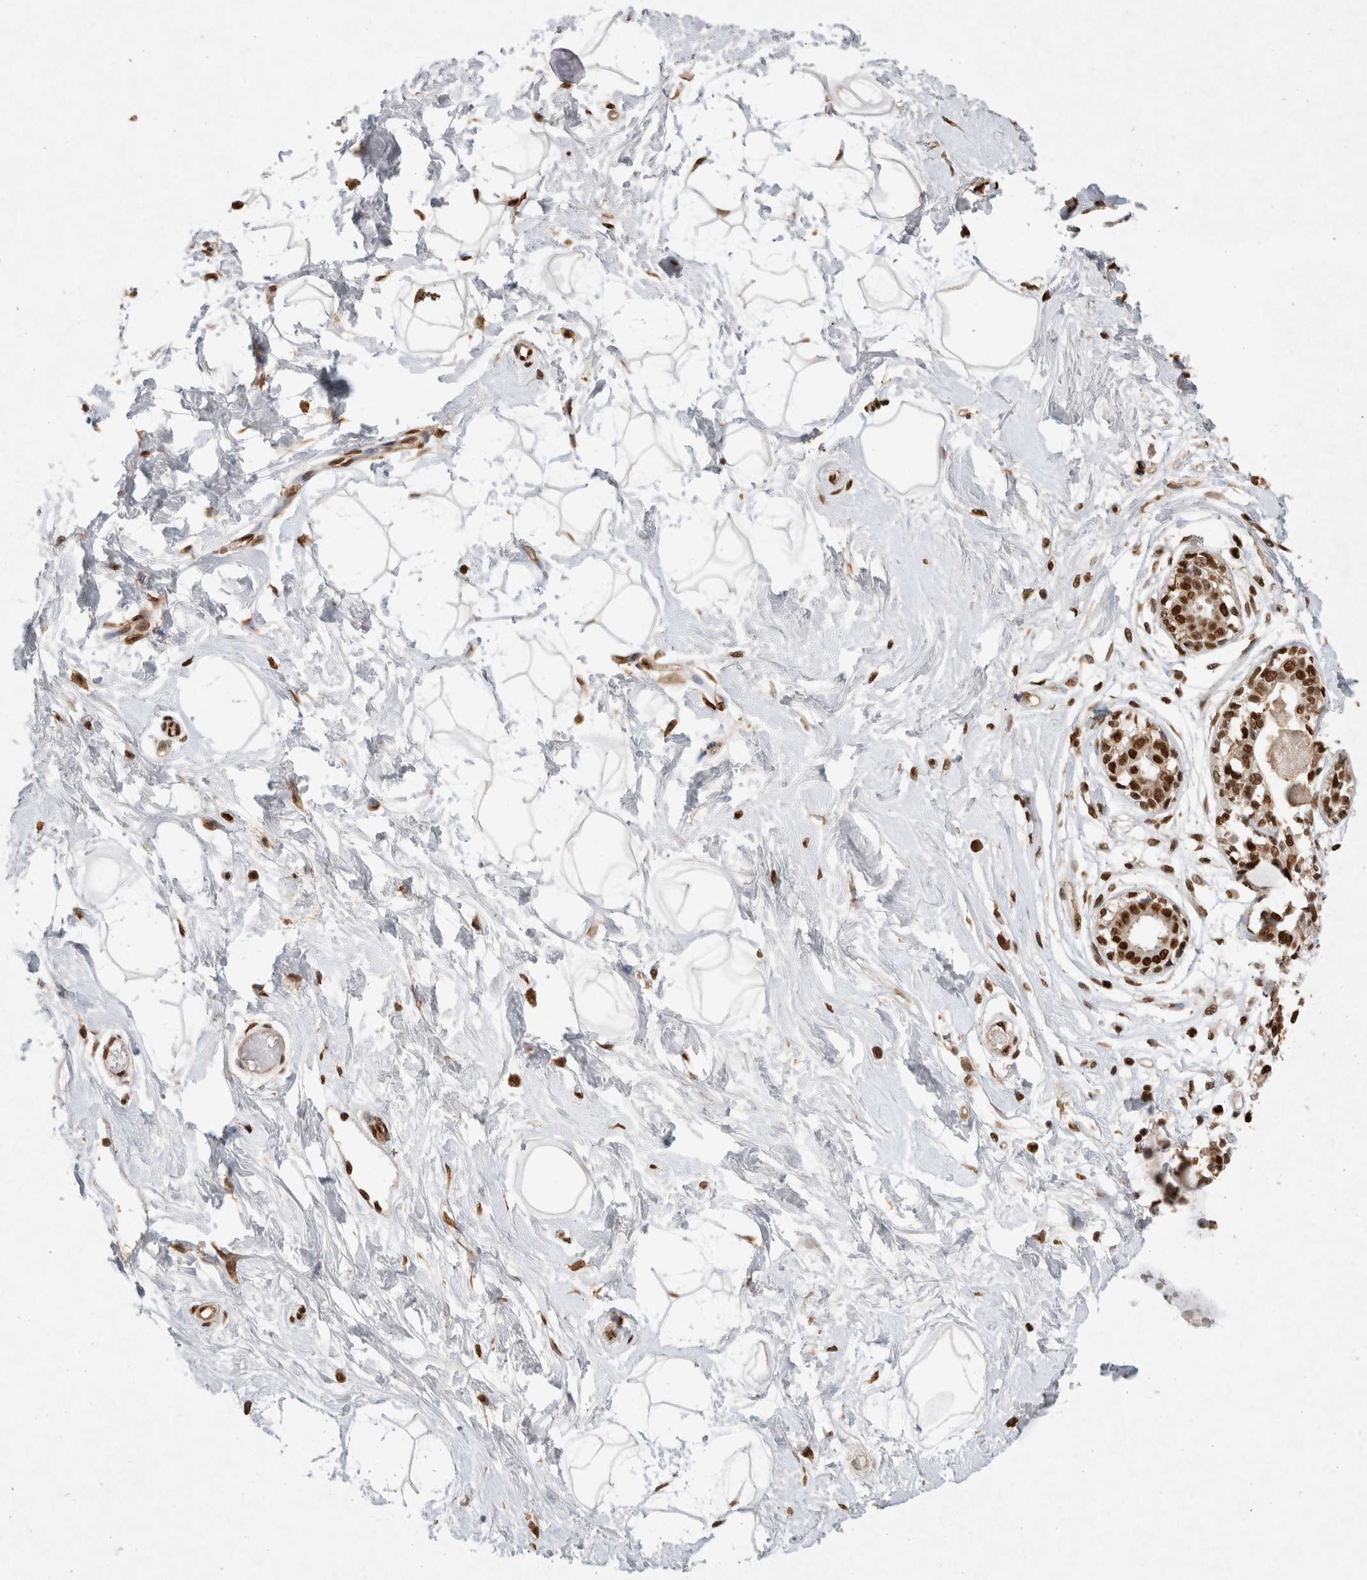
{"staining": {"intensity": "moderate", "quantity": ">75%", "location": "nuclear"}, "tissue": "breast", "cell_type": "Adipocytes", "image_type": "normal", "snomed": [{"axis": "morphology", "description": "Normal tissue, NOS"}, {"axis": "topography", "description": "Breast"}], "caption": "The micrograph shows a brown stain indicating the presence of a protein in the nuclear of adipocytes in breast. The staining is performed using DAB brown chromogen to label protein expression. The nuclei are counter-stained blue using hematoxylin.", "gene": "HDGF", "patient": {"sex": "female", "age": 45}}